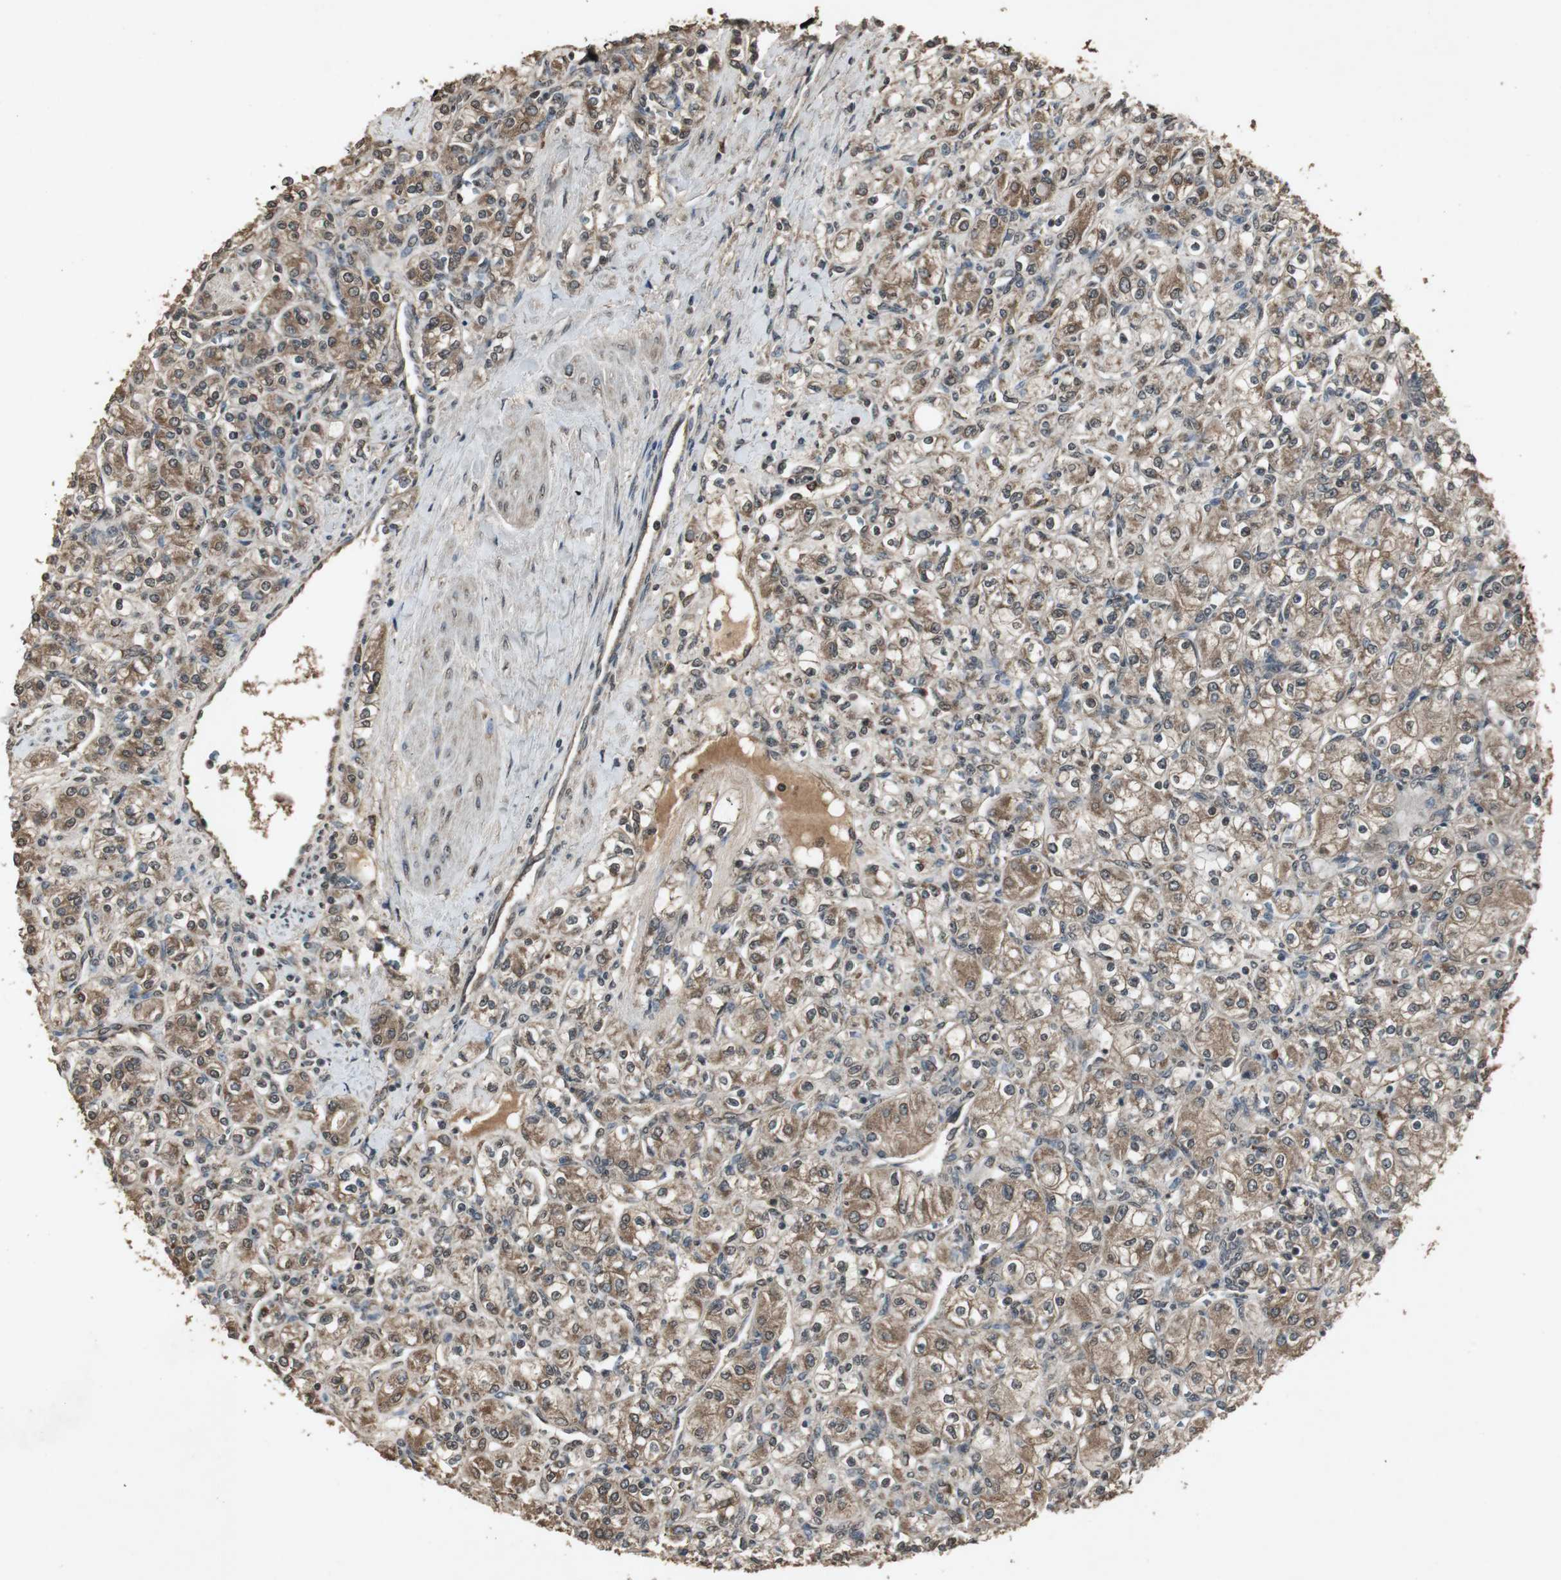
{"staining": {"intensity": "moderate", "quantity": ">75%", "location": "cytoplasmic/membranous,nuclear"}, "tissue": "renal cancer", "cell_type": "Tumor cells", "image_type": "cancer", "snomed": [{"axis": "morphology", "description": "Adenocarcinoma, NOS"}, {"axis": "topography", "description": "Kidney"}], "caption": "Adenocarcinoma (renal) tissue displays moderate cytoplasmic/membranous and nuclear expression in about >75% of tumor cells, visualized by immunohistochemistry.", "gene": "EMX1", "patient": {"sex": "male", "age": 77}}